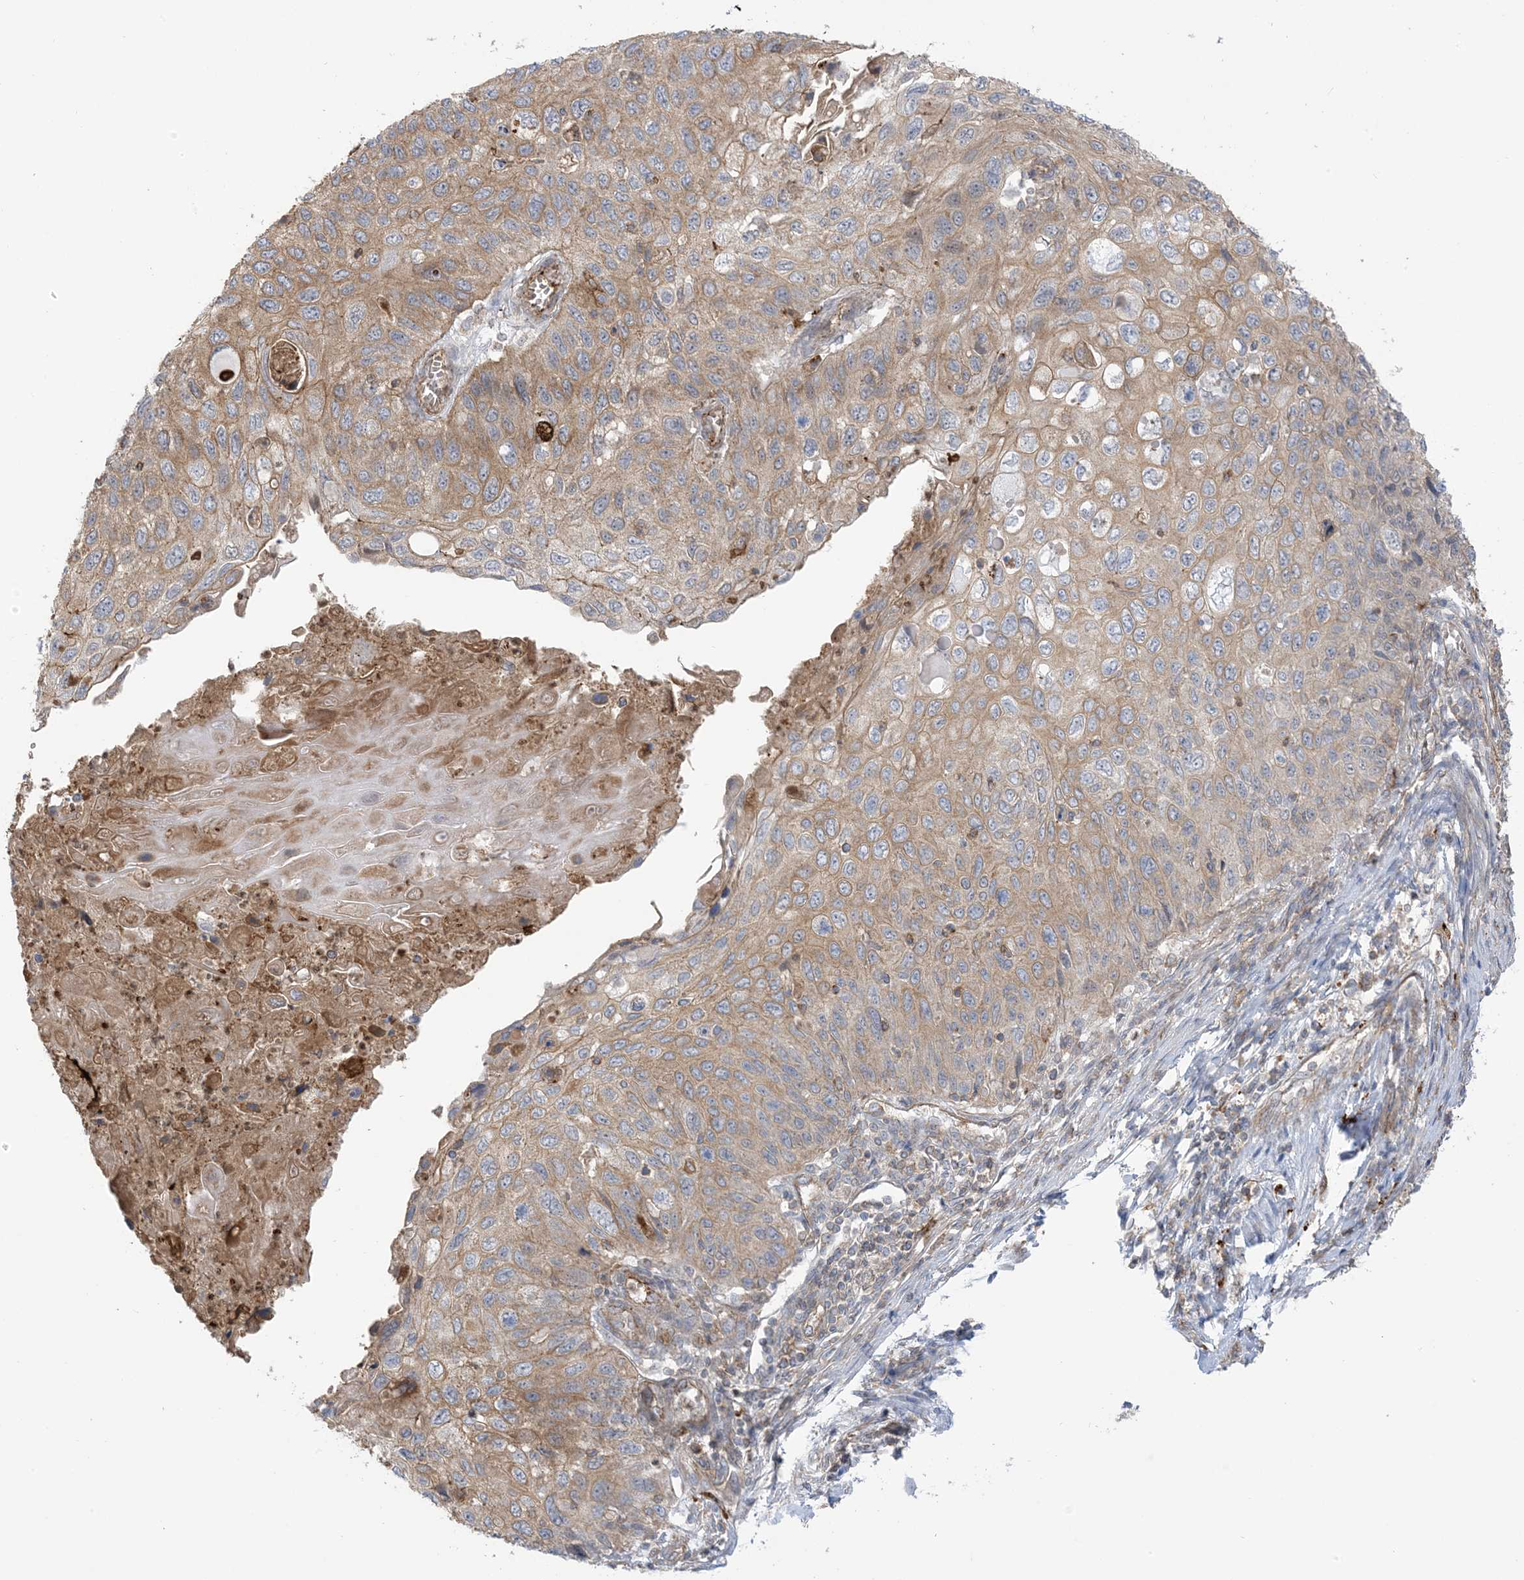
{"staining": {"intensity": "moderate", "quantity": "25%-75%", "location": "cytoplasmic/membranous"}, "tissue": "cervical cancer", "cell_type": "Tumor cells", "image_type": "cancer", "snomed": [{"axis": "morphology", "description": "Squamous cell carcinoma, NOS"}, {"axis": "topography", "description": "Cervix"}], "caption": "Immunohistochemistry (IHC) photomicrograph of human squamous cell carcinoma (cervical) stained for a protein (brown), which displays medium levels of moderate cytoplasmic/membranous positivity in about 25%-75% of tumor cells.", "gene": "ICMT", "patient": {"sex": "female", "age": 70}}